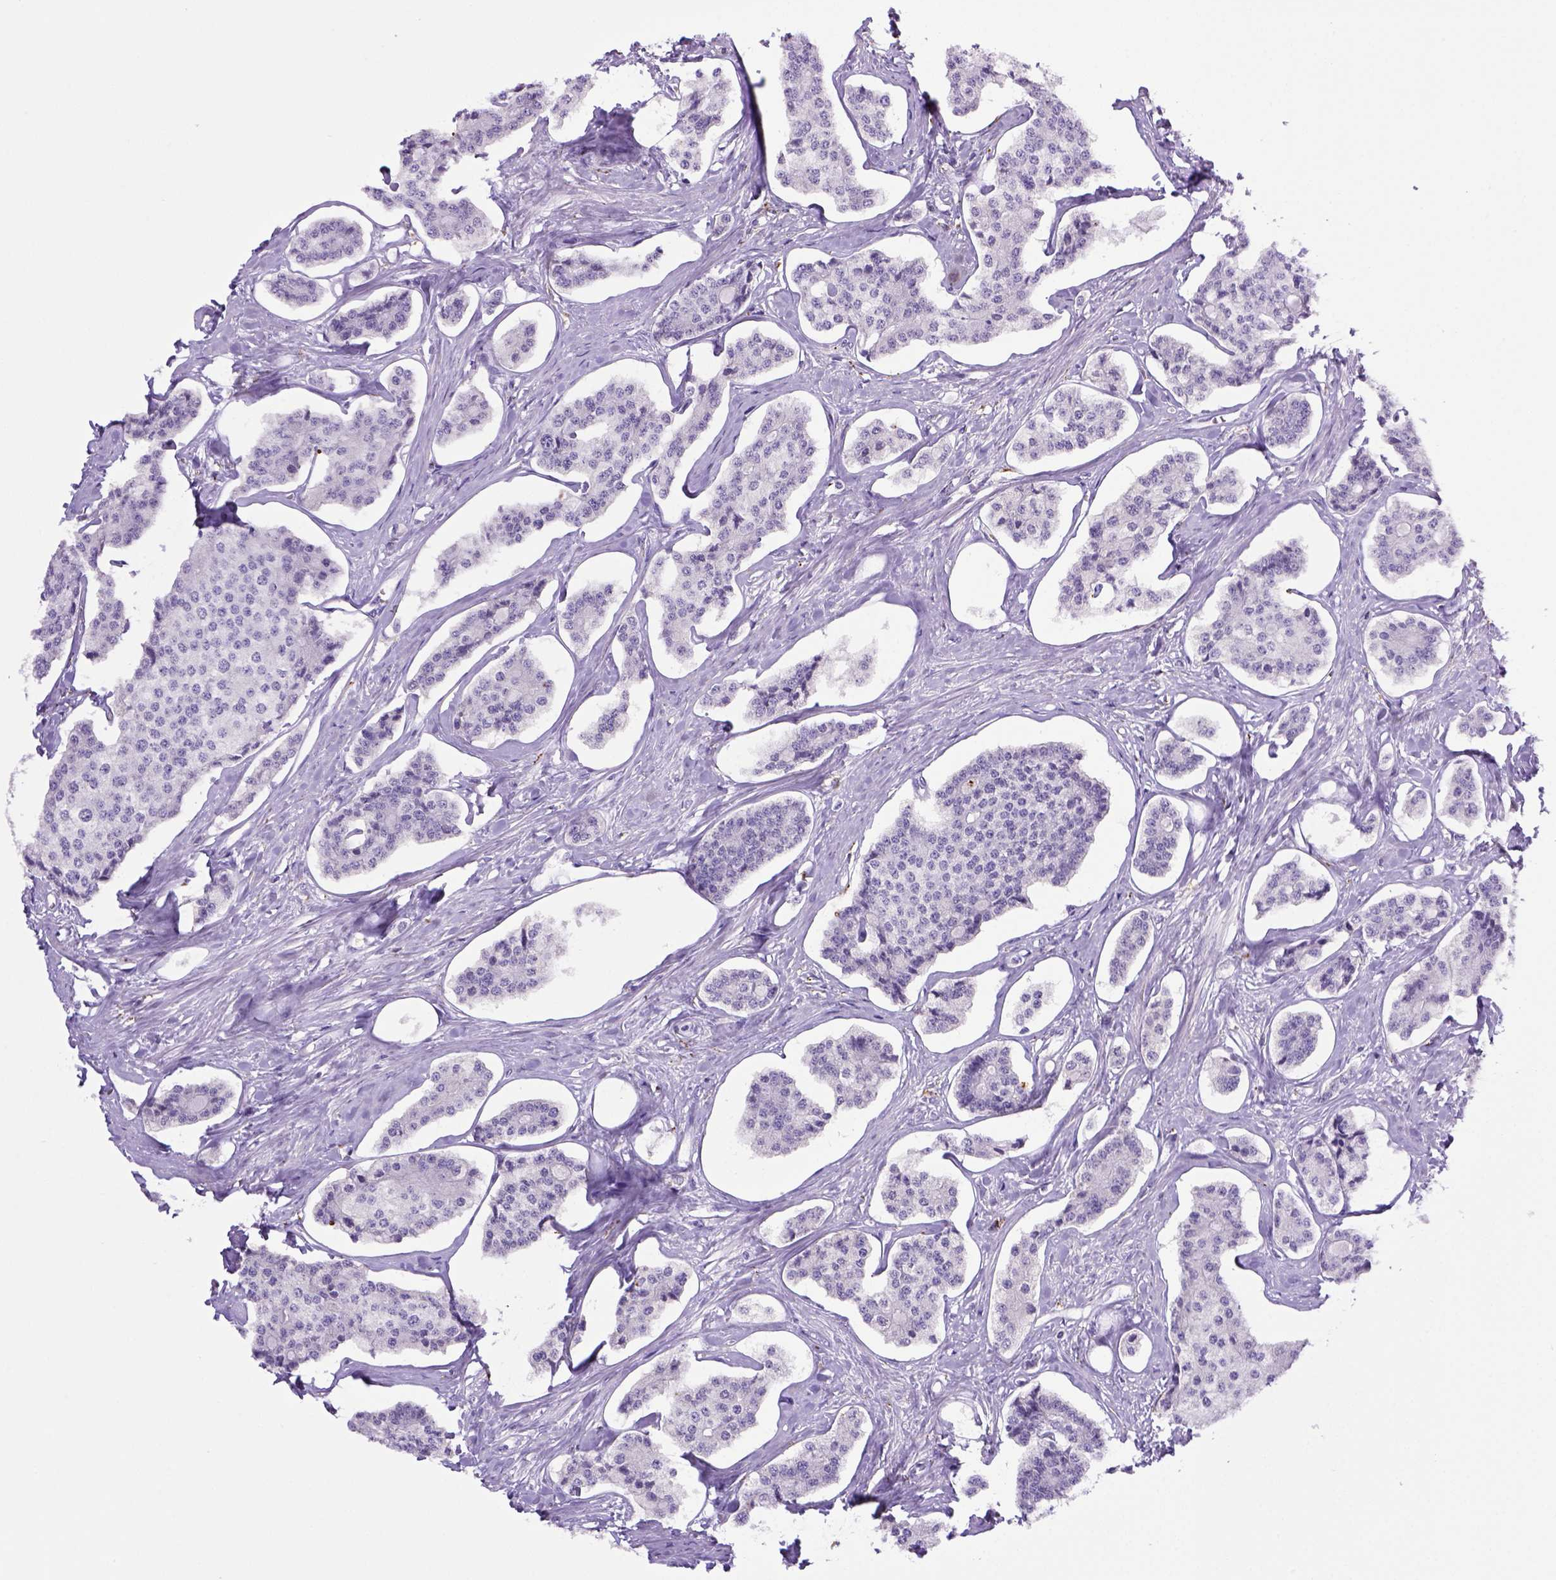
{"staining": {"intensity": "negative", "quantity": "none", "location": "none"}, "tissue": "carcinoid", "cell_type": "Tumor cells", "image_type": "cancer", "snomed": [{"axis": "morphology", "description": "Carcinoid, malignant, NOS"}, {"axis": "topography", "description": "Small intestine"}], "caption": "Carcinoid (malignant) was stained to show a protein in brown. There is no significant staining in tumor cells.", "gene": "CD68", "patient": {"sex": "female", "age": 65}}